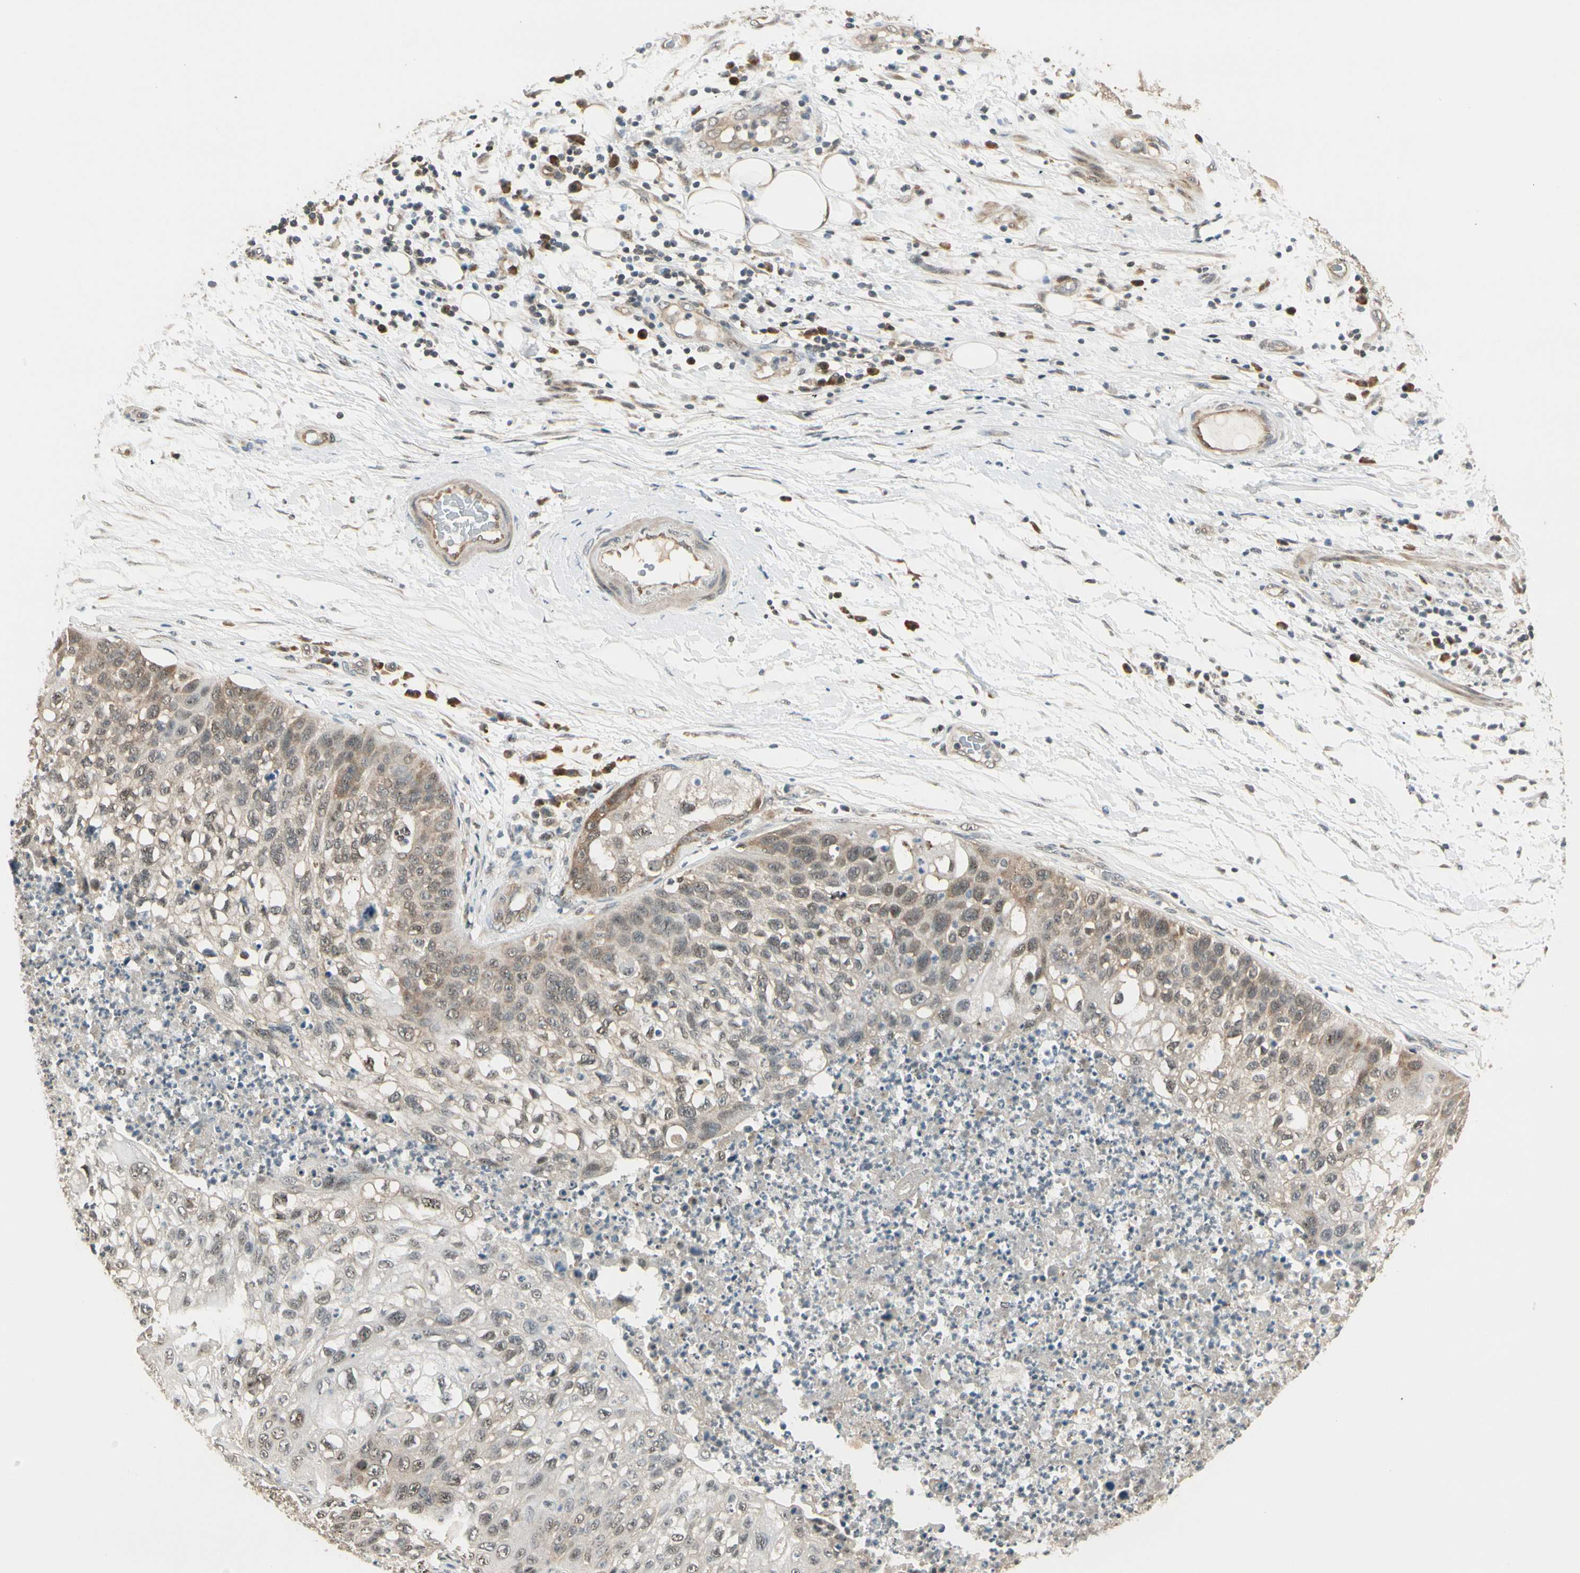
{"staining": {"intensity": "weak", "quantity": ">75%", "location": "cytoplasmic/membranous"}, "tissue": "lung cancer", "cell_type": "Tumor cells", "image_type": "cancer", "snomed": [{"axis": "morphology", "description": "Inflammation, NOS"}, {"axis": "morphology", "description": "Squamous cell carcinoma, NOS"}, {"axis": "topography", "description": "Lymph node"}, {"axis": "topography", "description": "Soft tissue"}, {"axis": "topography", "description": "Lung"}], "caption": "Human lung cancer stained for a protein (brown) exhibits weak cytoplasmic/membranous positive positivity in about >75% of tumor cells.", "gene": "MCPH1", "patient": {"sex": "male", "age": 66}}